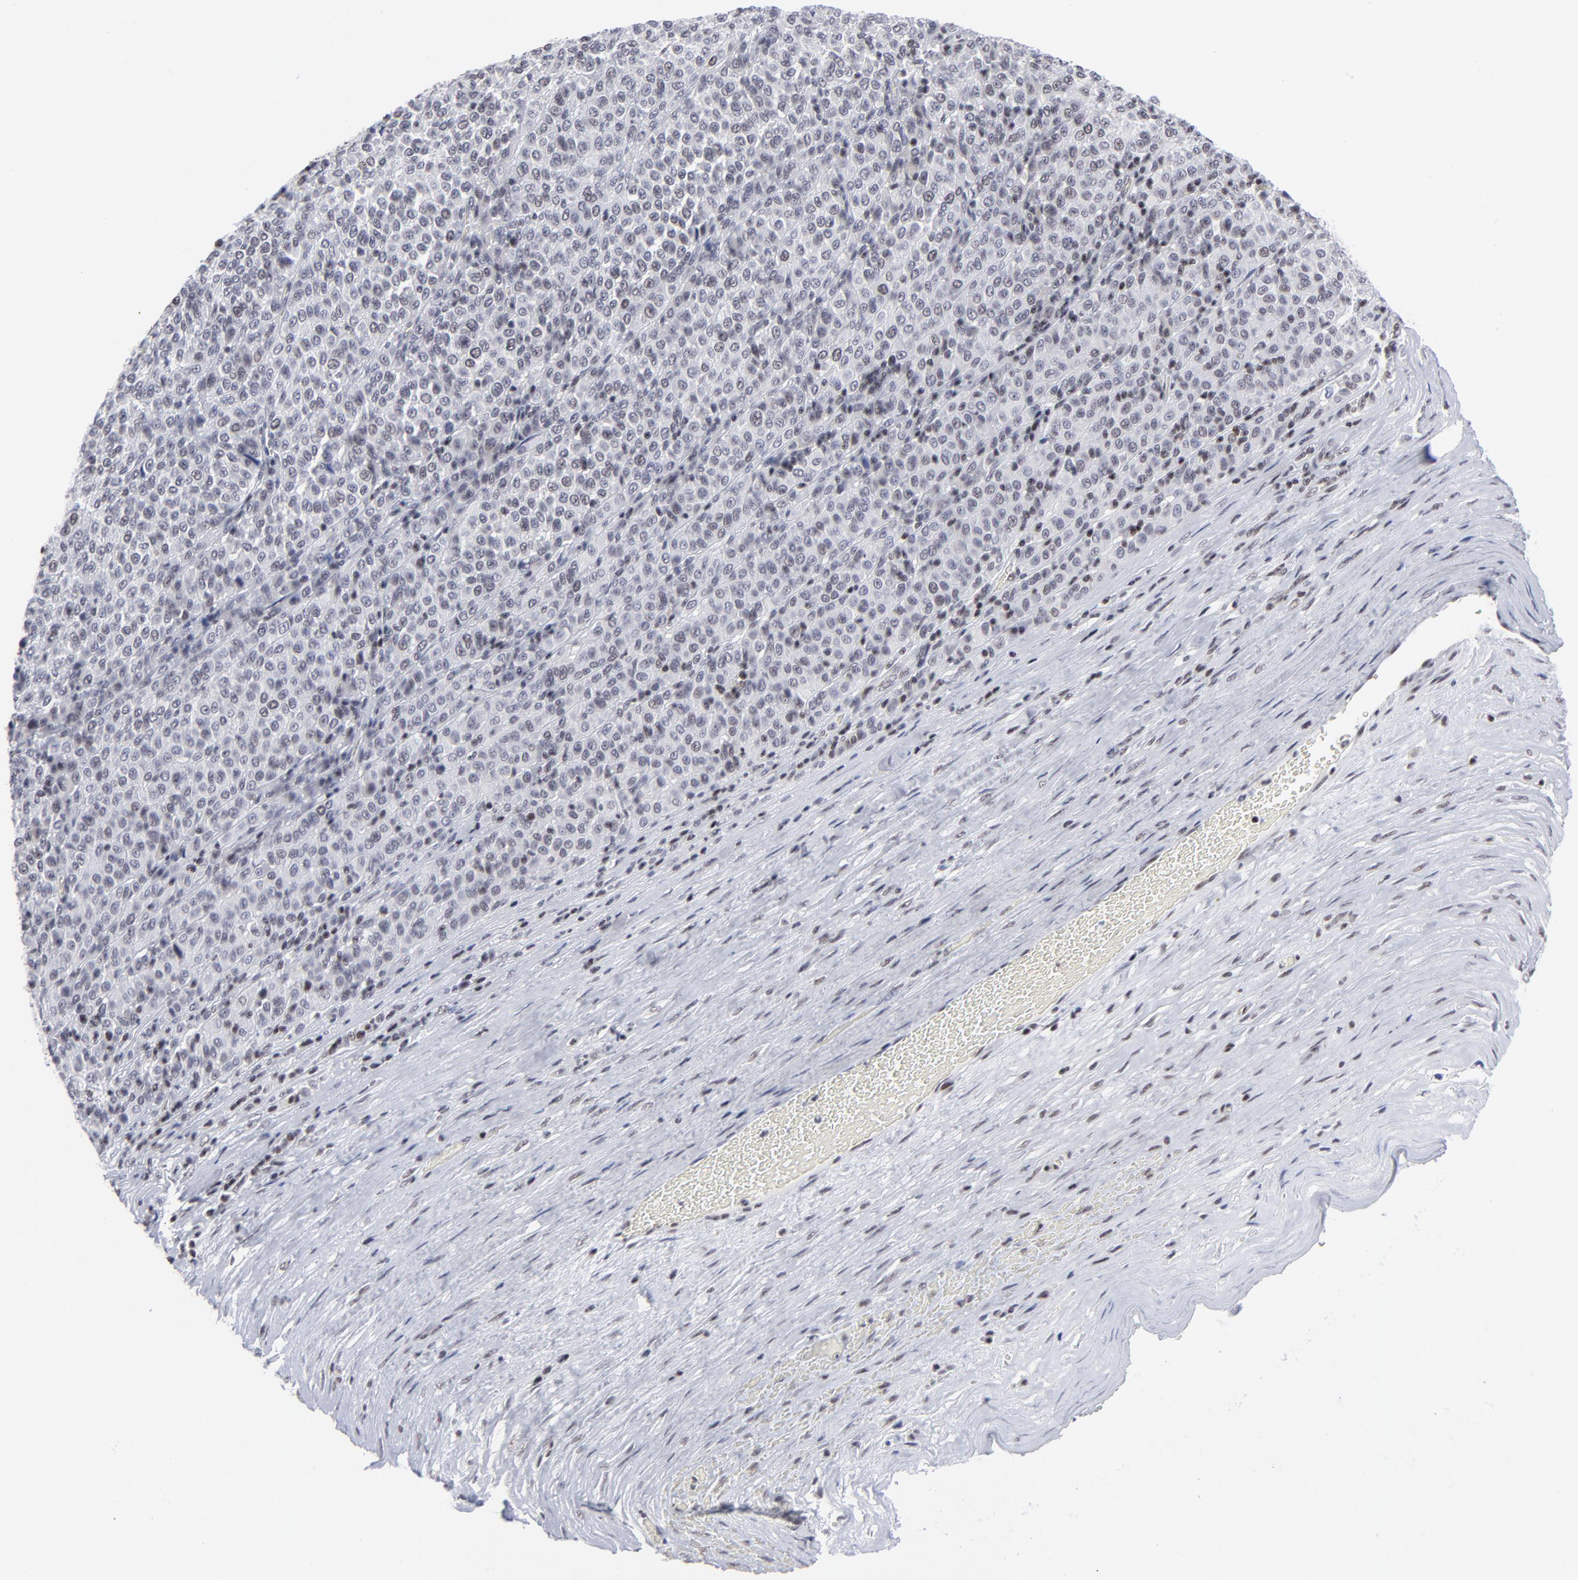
{"staining": {"intensity": "weak", "quantity": "<25%", "location": "nuclear"}, "tissue": "melanoma", "cell_type": "Tumor cells", "image_type": "cancer", "snomed": [{"axis": "morphology", "description": "Malignant melanoma, Metastatic site"}, {"axis": "topography", "description": "Pancreas"}], "caption": "Tumor cells show no significant expression in melanoma.", "gene": "SP2", "patient": {"sex": "female", "age": 30}}